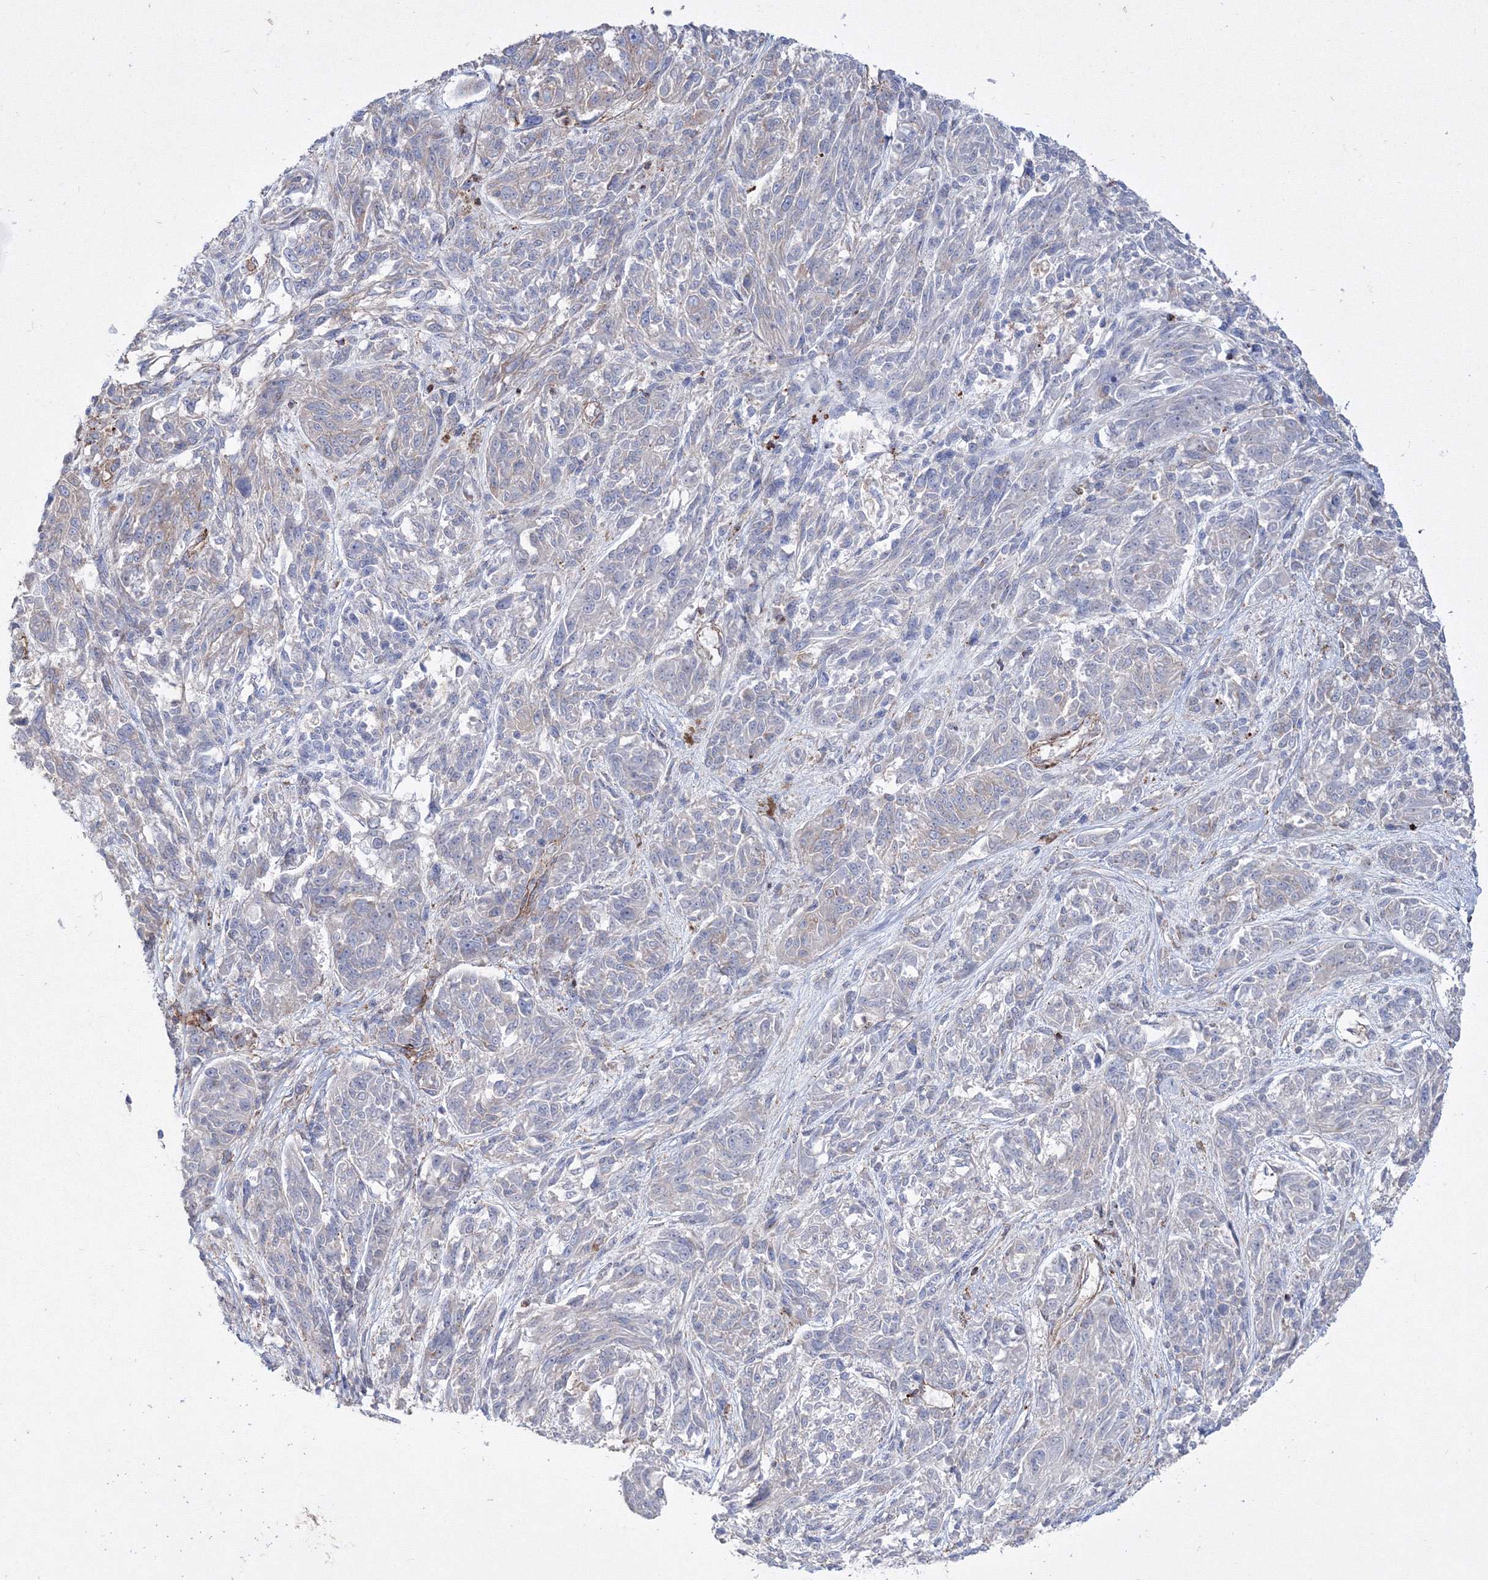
{"staining": {"intensity": "moderate", "quantity": "<25%", "location": "cytoplasmic/membranous"}, "tissue": "melanoma", "cell_type": "Tumor cells", "image_type": "cancer", "snomed": [{"axis": "morphology", "description": "Malignant melanoma, NOS"}, {"axis": "topography", "description": "Skin"}], "caption": "Malignant melanoma stained with DAB immunohistochemistry (IHC) reveals low levels of moderate cytoplasmic/membranous positivity in approximately <25% of tumor cells.", "gene": "GPR82", "patient": {"sex": "male", "age": 53}}